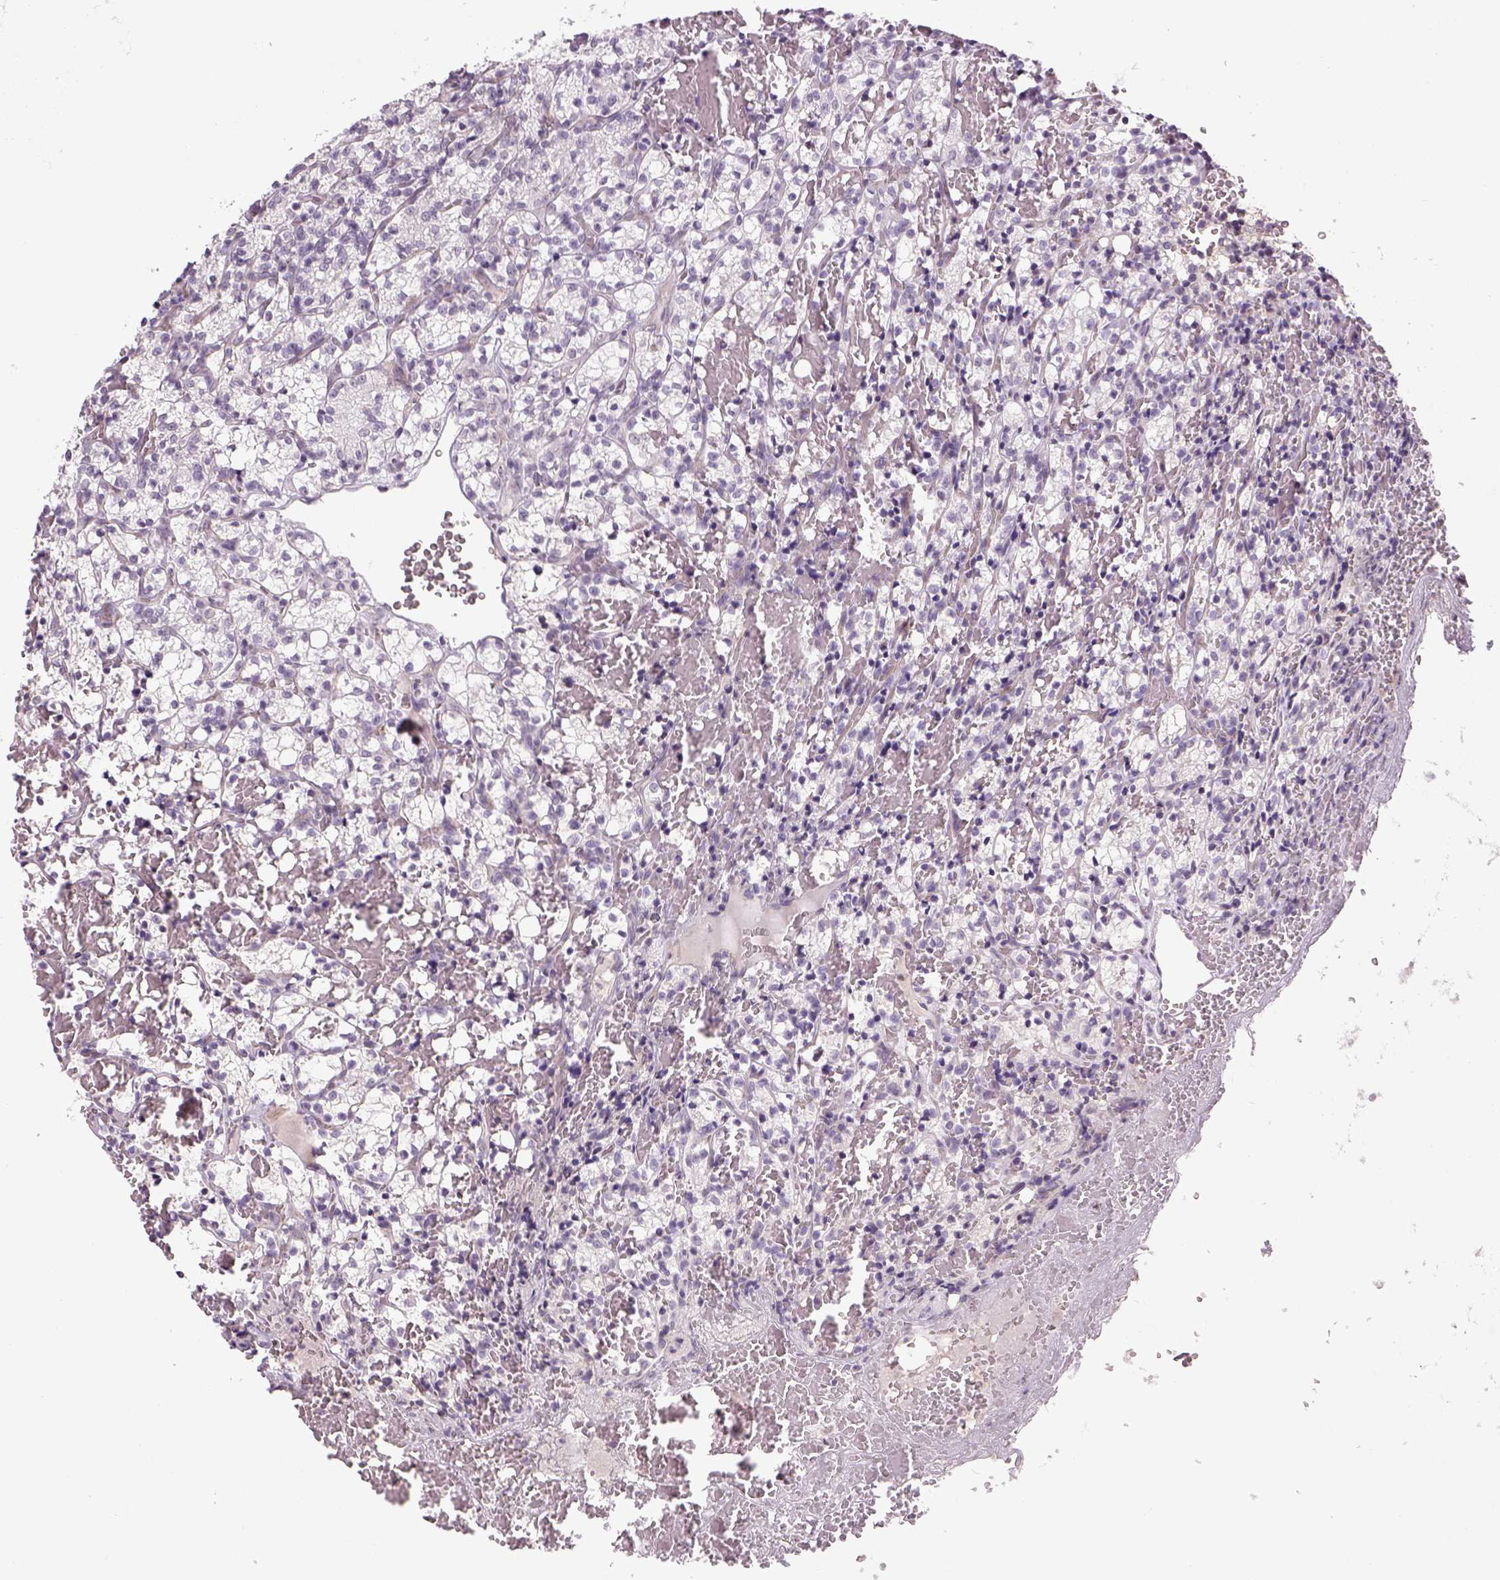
{"staining": {"intensity": "negative", "quantity": "none", "location": "none"}, "tissue": "renal cancer", "cell_type": "Tumor cells", "image_type": "cancer", "snomed": [{"axis": "morphology", "description": "Adenocarcinoma, NOS"}, {"axis": "topography", "description": "Kidney"}], "caption": "Immunohistochemical staining of human renal adenocarcinoma reveals no significant staining in tumor cells.", "gene": "PRRT1", "patient": {"sex": "female", "age": 69}}